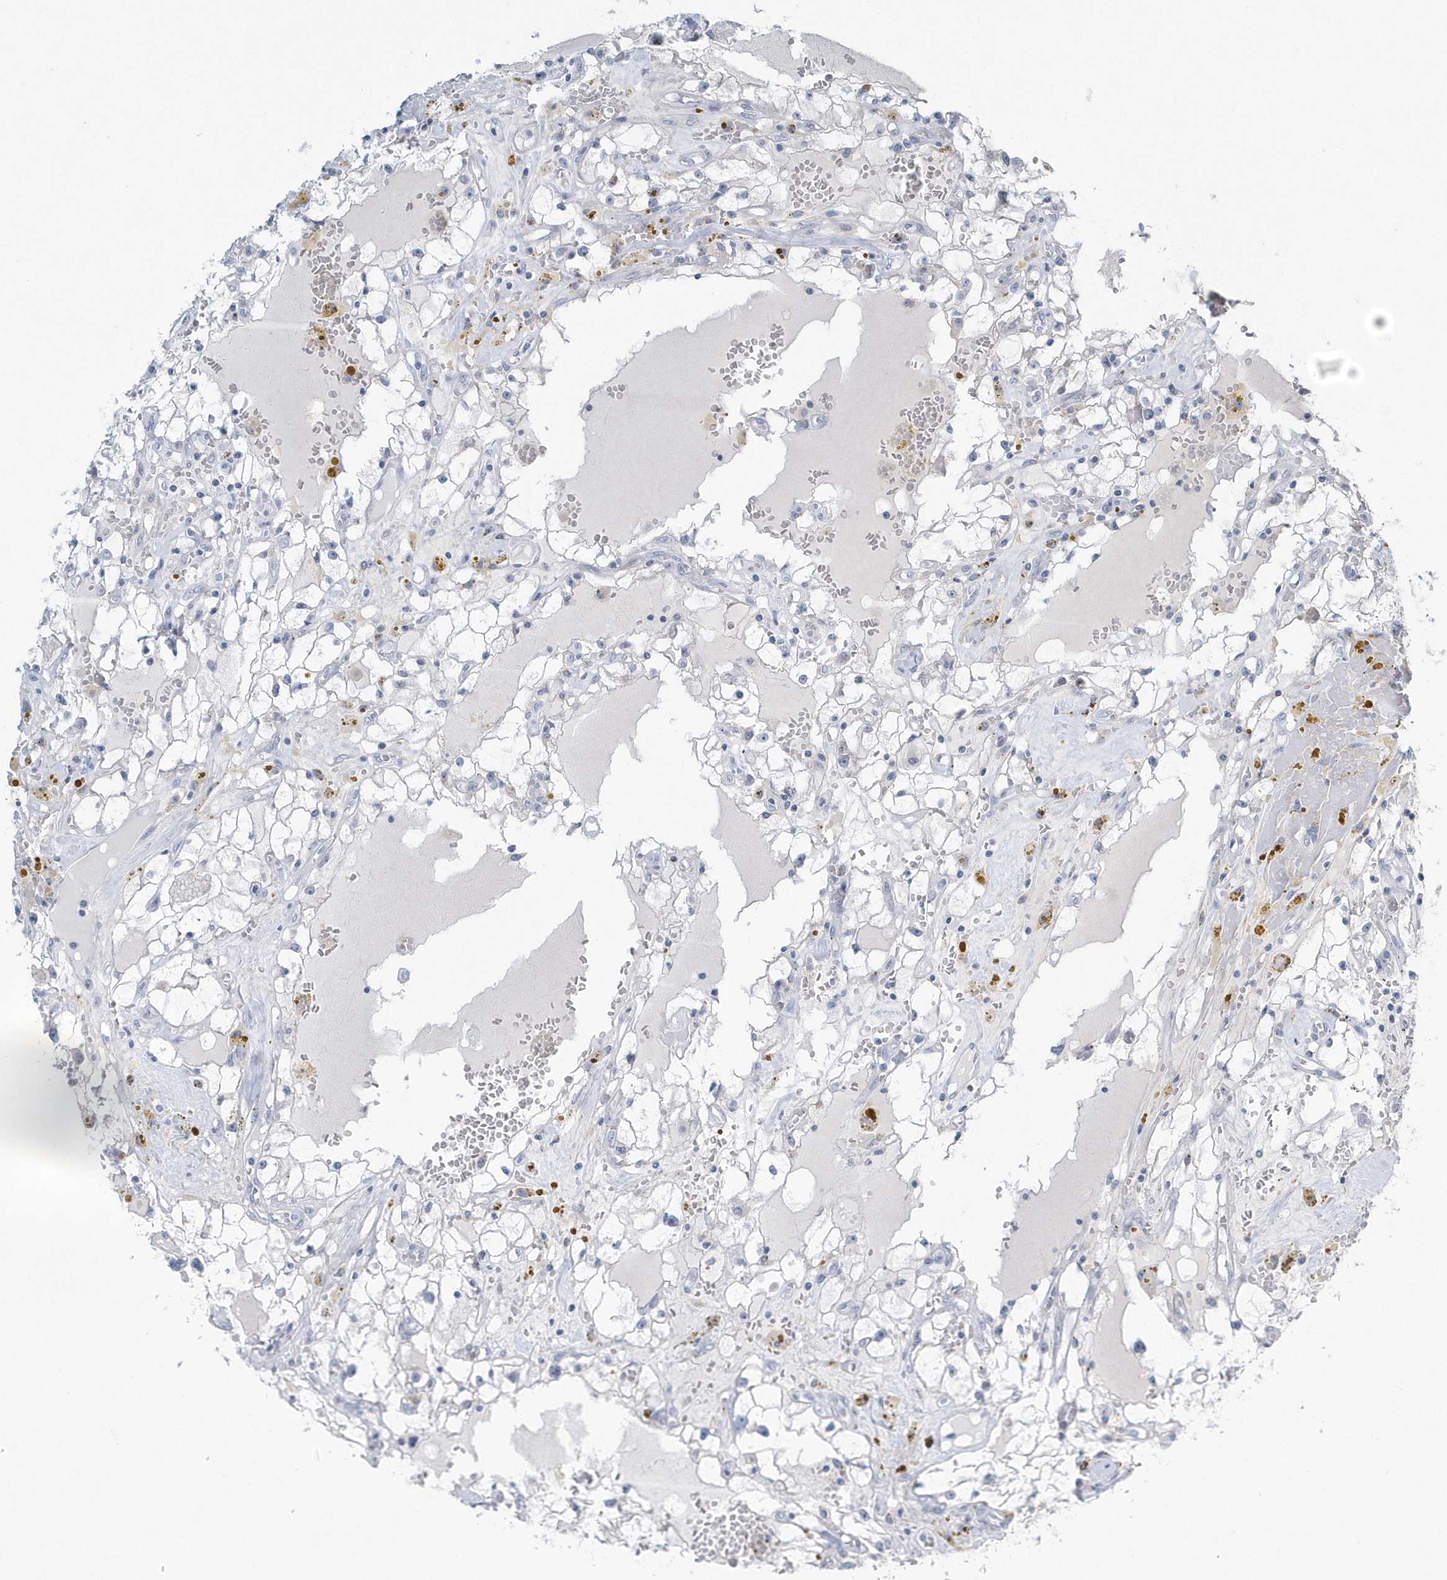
{"staining": {"intensity": "negative", "quantity": "none", "location": "none"}, "tissue": "renal cancer", "cell_type": "Tumor cells", "image_type": "cancer", "snomed": [{"axis": "morphology", "description": "Adenocarcinoma, NOS"}, {"axis": "topography", "description": "Kidney"}], "caption": "A high-resolution photomicrograph shows IHC staining of renal adenocarcinoma, which shows no significant staining in tumor cells.", "gene": "SPATA18", "patient": {"sex": "male", "age": 56}}